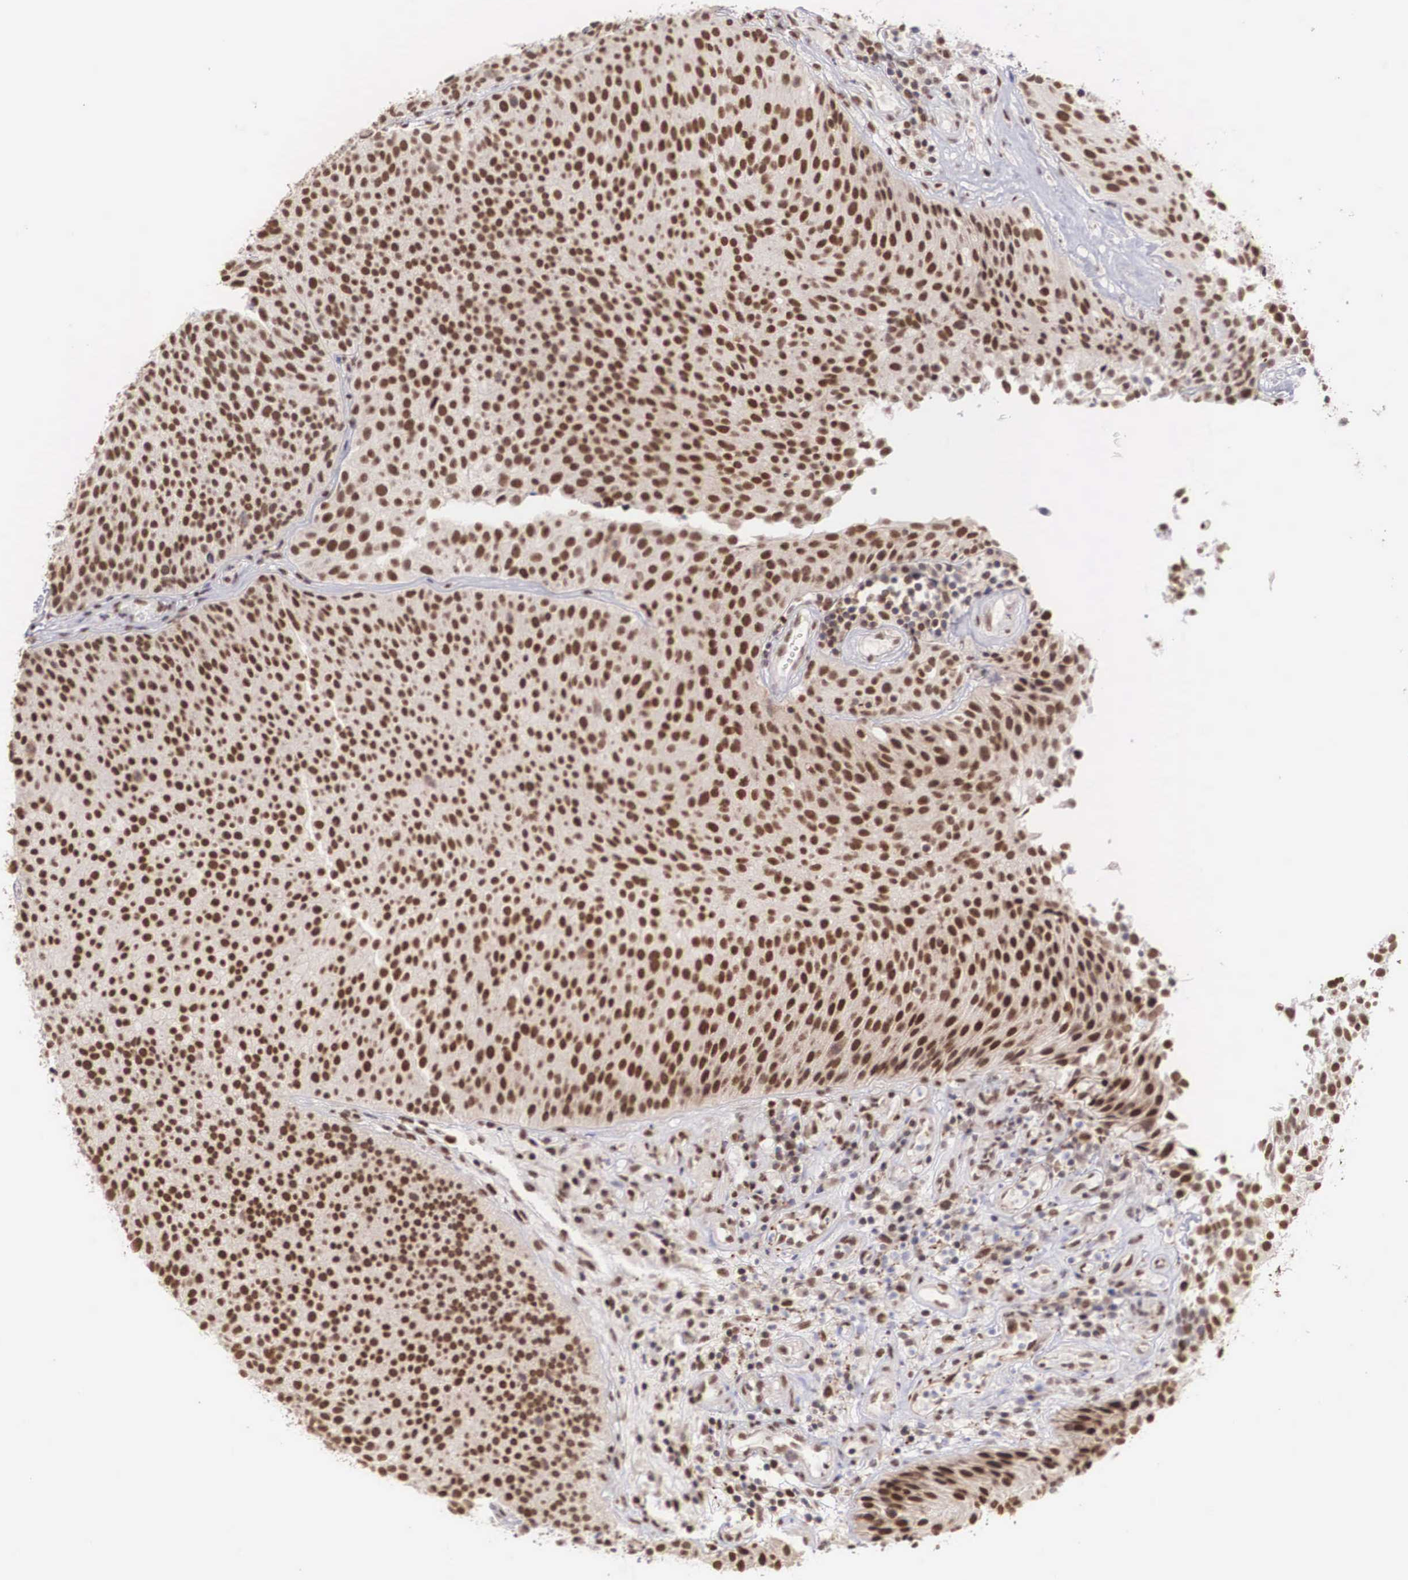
{"staining": {"intensity": "strong", "quantity": ">75%", "location": "nuclear"}, "tissue": "urothelial cancer", "cell_type": "Tumor cells", "image_type": "cancer", "snomed": [{"axis": "morphology", "description": "Urothelial carcinoma, Low grade"}, {"axis": "topography", "description": "Urinary bladder"}], "caption": "This photomicrograph displays immunohistochemistry (IHC) staining of low-grade urothelial carcinoma, with high strong nuclear expression in approximately >75% of tumor cells.", "gene": "HTATSF1", "patient": {"sex": "male", "age": 85}}